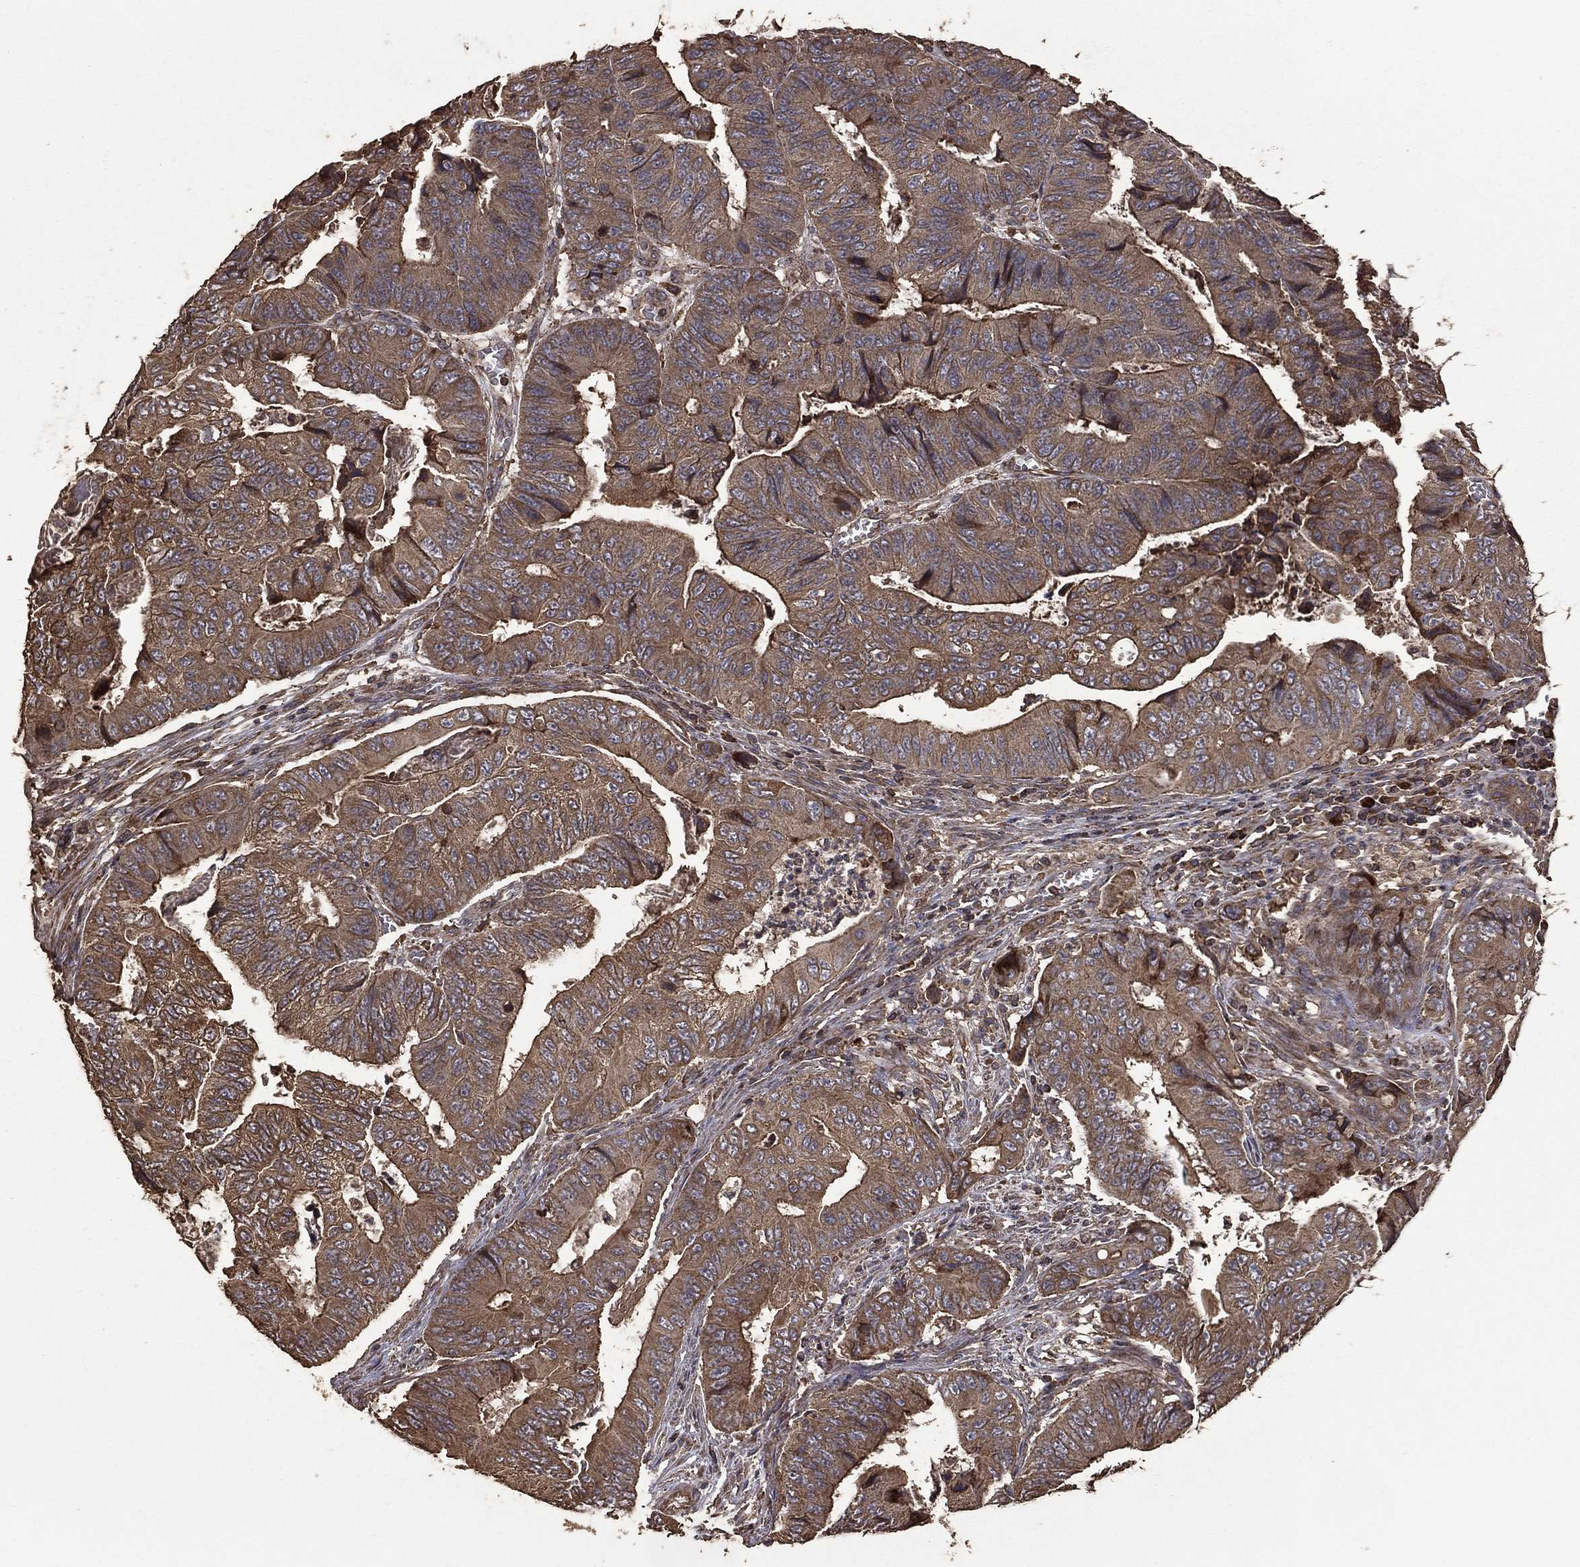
{"staining": {"intensity": "weak", "quantity": ">75%", "location": "cytoplasmic/membranous"}, "tissue": "colorectal cancer", "cell_type": "Tumor cells", "image_type": "cancer", "snomed": [{"axis": "morphology", "description": "Adenocarcinoma, NOS"}, {"axis": "topography", "description": "Colon"}], "caption": "IHC image of colorectal cancer (adenocarcinoma) stained for a protein (brown), which reveals low levels of weak cytoplasmic/membranous positivity in approximately >75% of tumor cells.", "gene": "METTL27", "patient": {"sex": "female", "age": 48}}